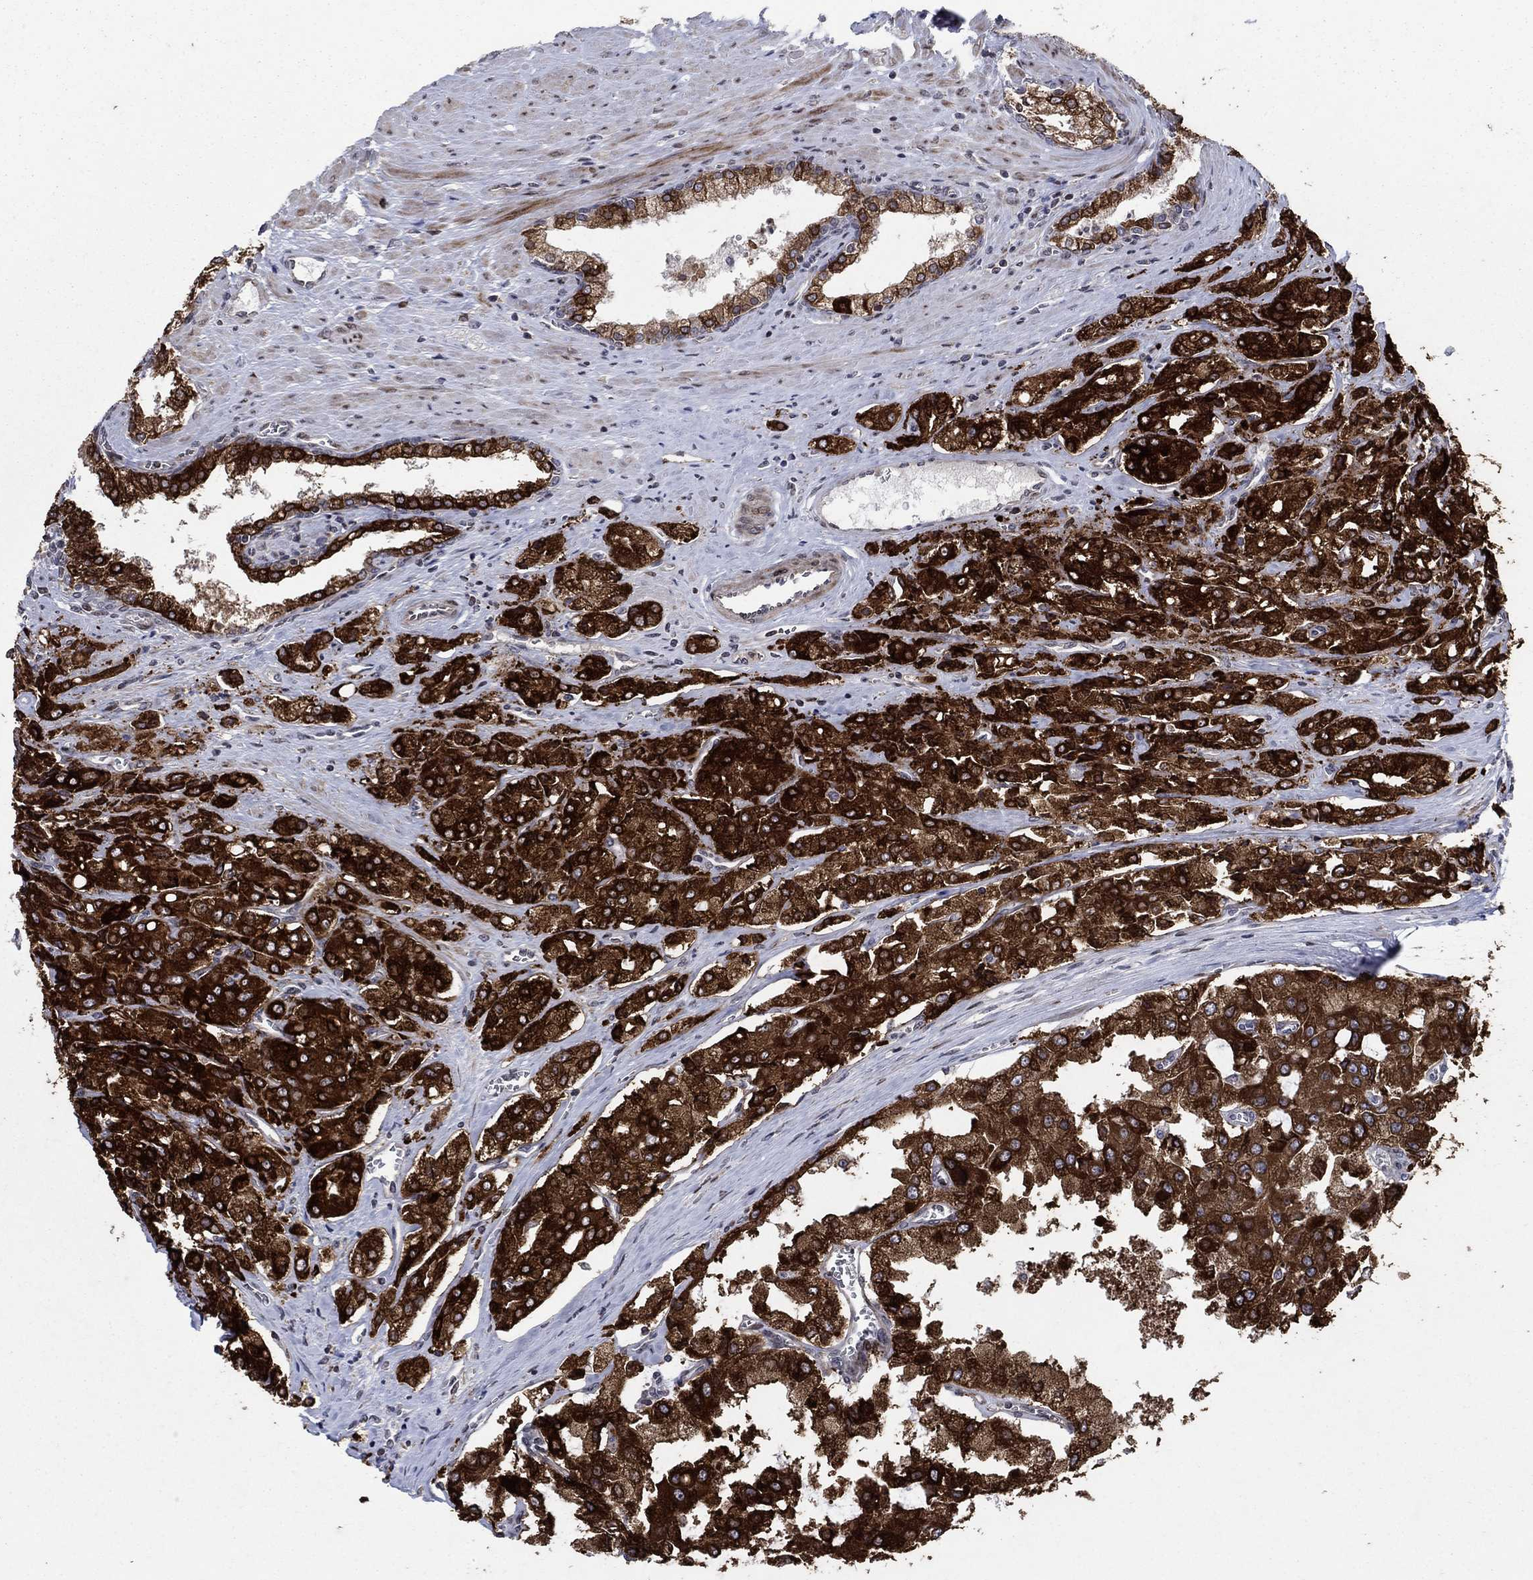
{"staining": {"intensity": "strong", "quantity": ">75%", "location": "cytoplasmic/membranous"}, "tissue": "prostate cancer", "cell_type": "Tumor cells", "image_type": "cancer", "snomed": [{"axis": "morphology", "description": "Adenocarcinoma, NOS"}, {"axis": "topography", "description": "Prostate and seminal vesicle, NOS"}, {"axis": "topography", "description": "Prostate"}], "caption": "Immunohistochemistry (IHC) of prostate cancer displays high levels of strong cytoplasmic/membranous expression in approximately >75% of tumor cells.", "gene": "DHRS7", "patient": {"sex": "male", "age": 67}}